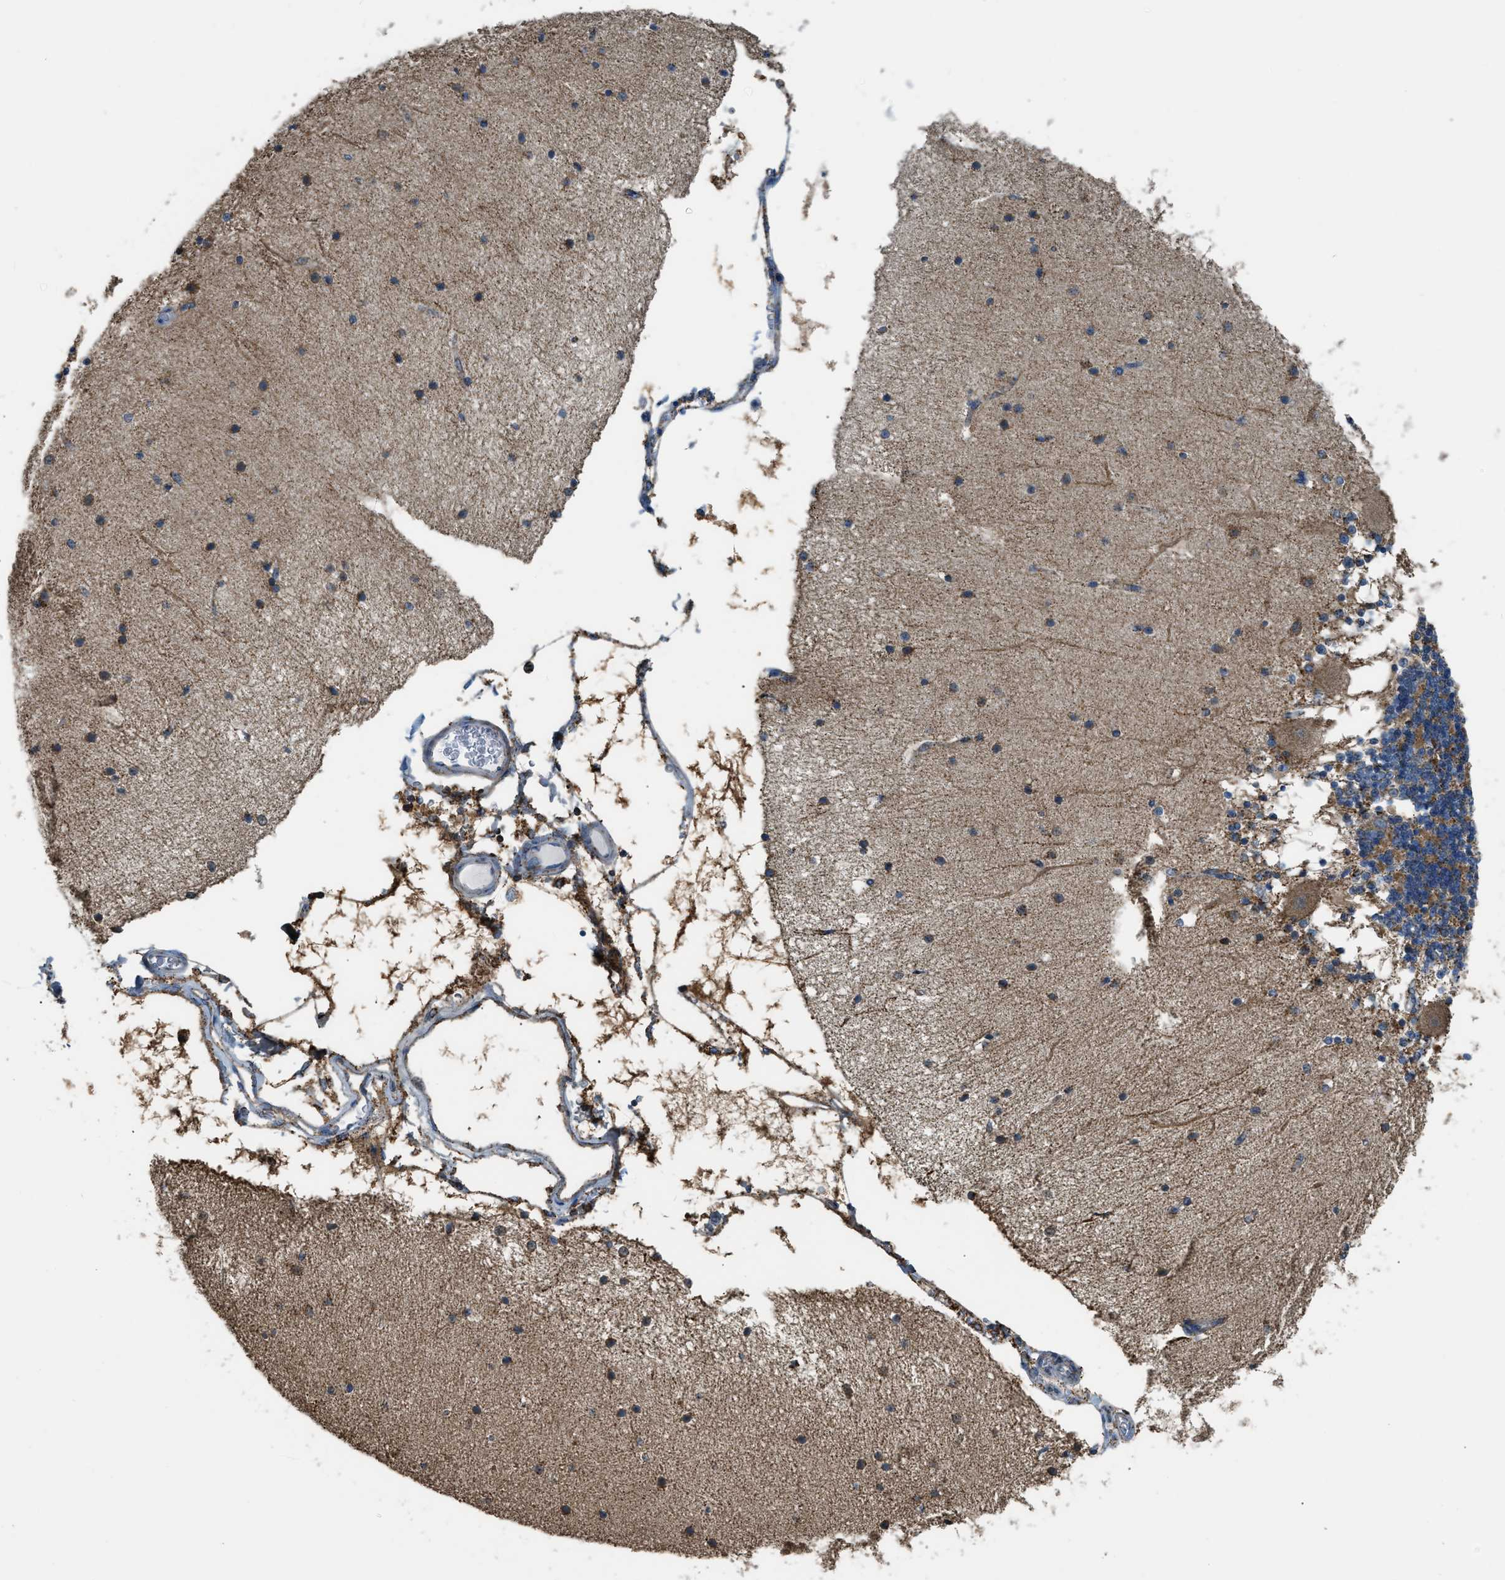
{"staining": {"intensity": "weak", "quantity": "25%-75%", "location": "cytoplasmic/membranous"}, "tissue": "cerebellum", "cell_type": "Cells in granular layer", "image_type": "normal", "snomed": [{"axis": "morphology", "description": "Normal tissue, NOS"}, {"axis": "topography", "description": "Cerebellum"}], "caption": "Cells in granular layer show weak cytoplasmic/membranous positivity in approximately 25%-75% of cells in normal cerebellum.", "gene": "ETFB", "patient": {"sex": "female", "age": 54}}